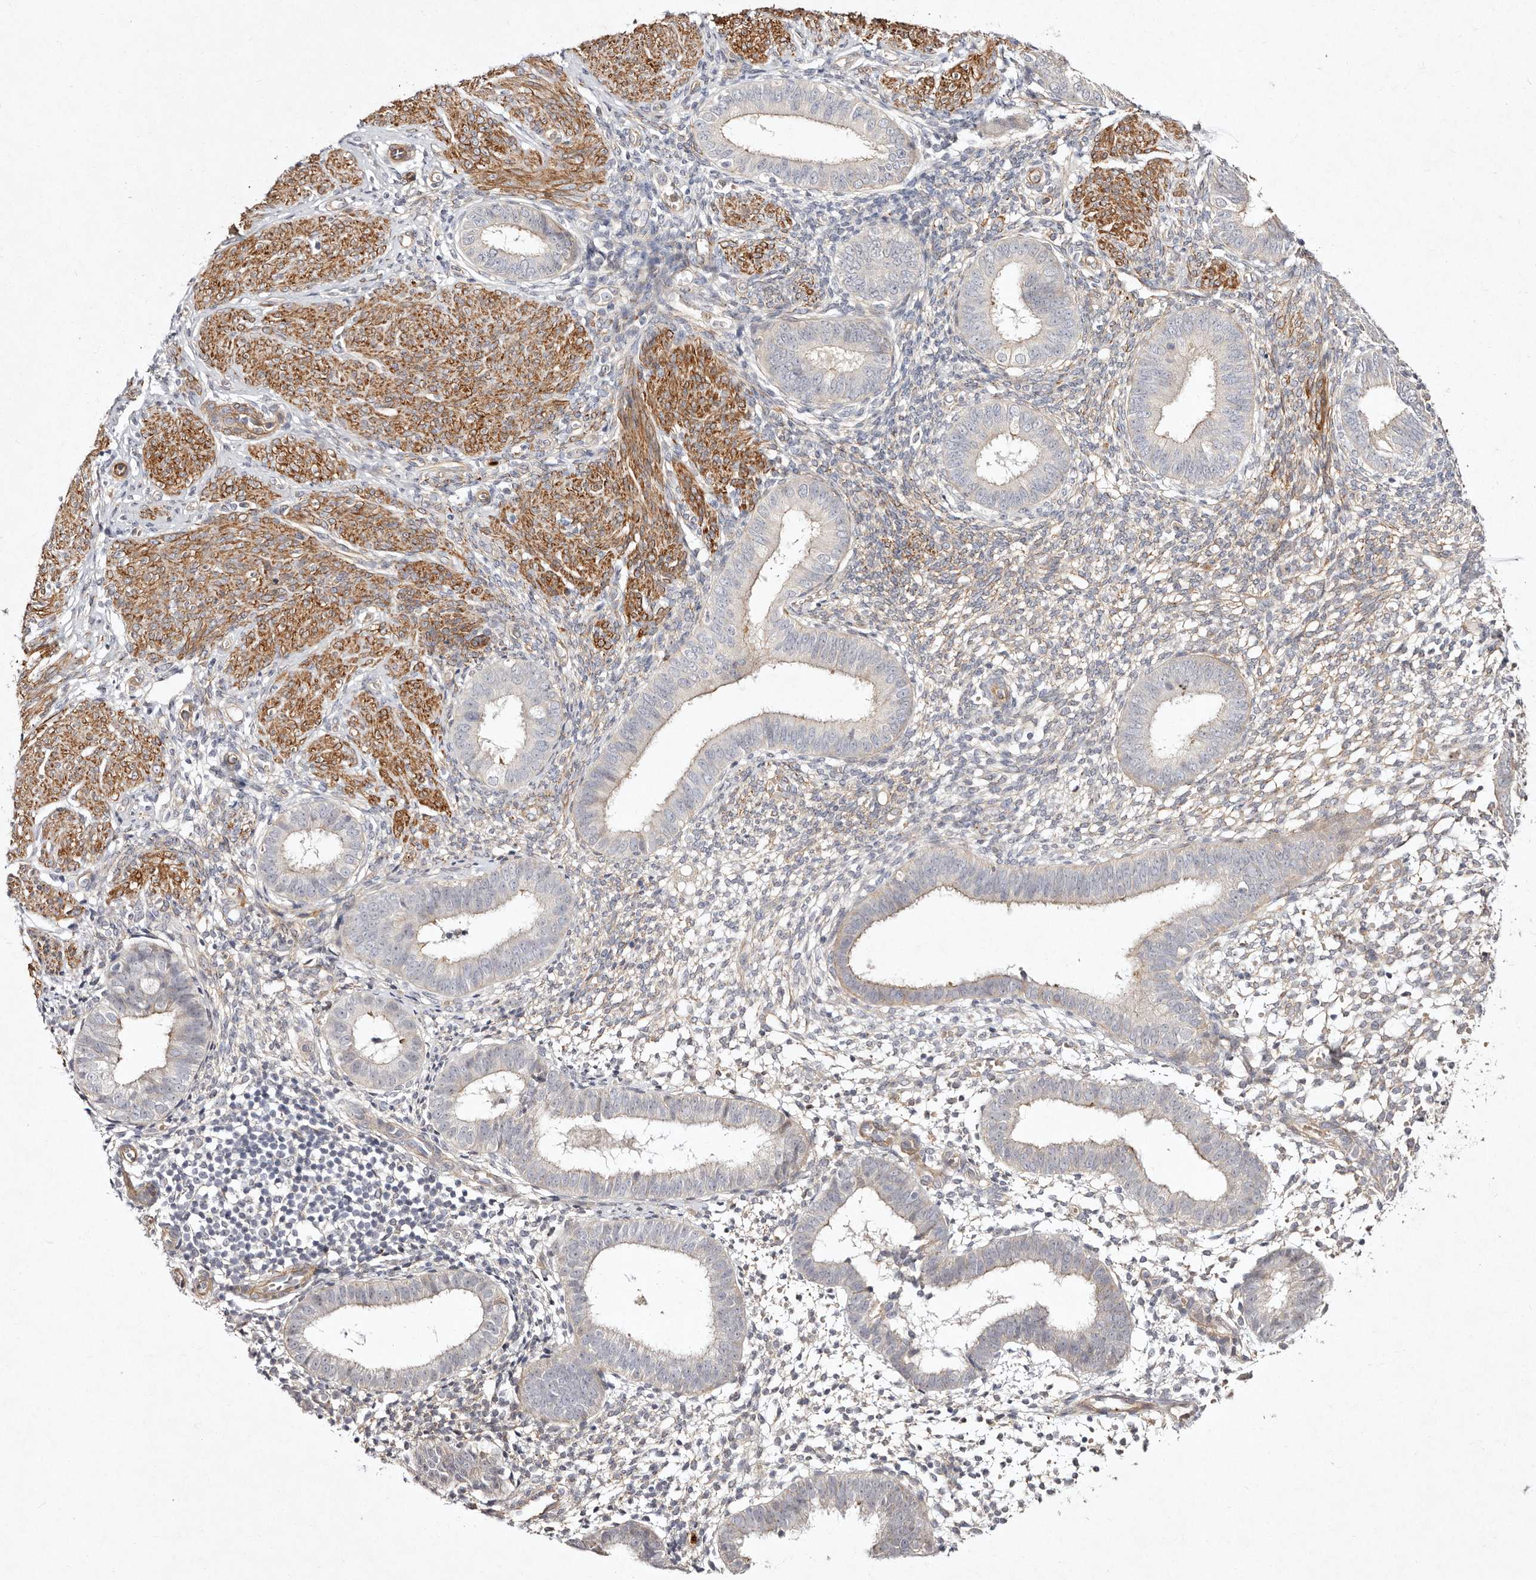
{"staining": {"intensity": "negative", "quantity": "none", "location": "none"}, "tissue": "endometrium", "cell_type": "Cells in endometrial stroma", "image_type": "normal", "snomed": [{"axis": "morphology", "description": "Normal tissue, NOS"}, {"axis": "topography", "description": "Uterus"}, {"axis": "topography", "description": "Endometrium"}], "caption": "The immunohistochemistry image has no significant staining in cells in endometrial stroma of endometrium.", "gene": "MTMR11", "patient": {"sex": "female", "age": 48}}